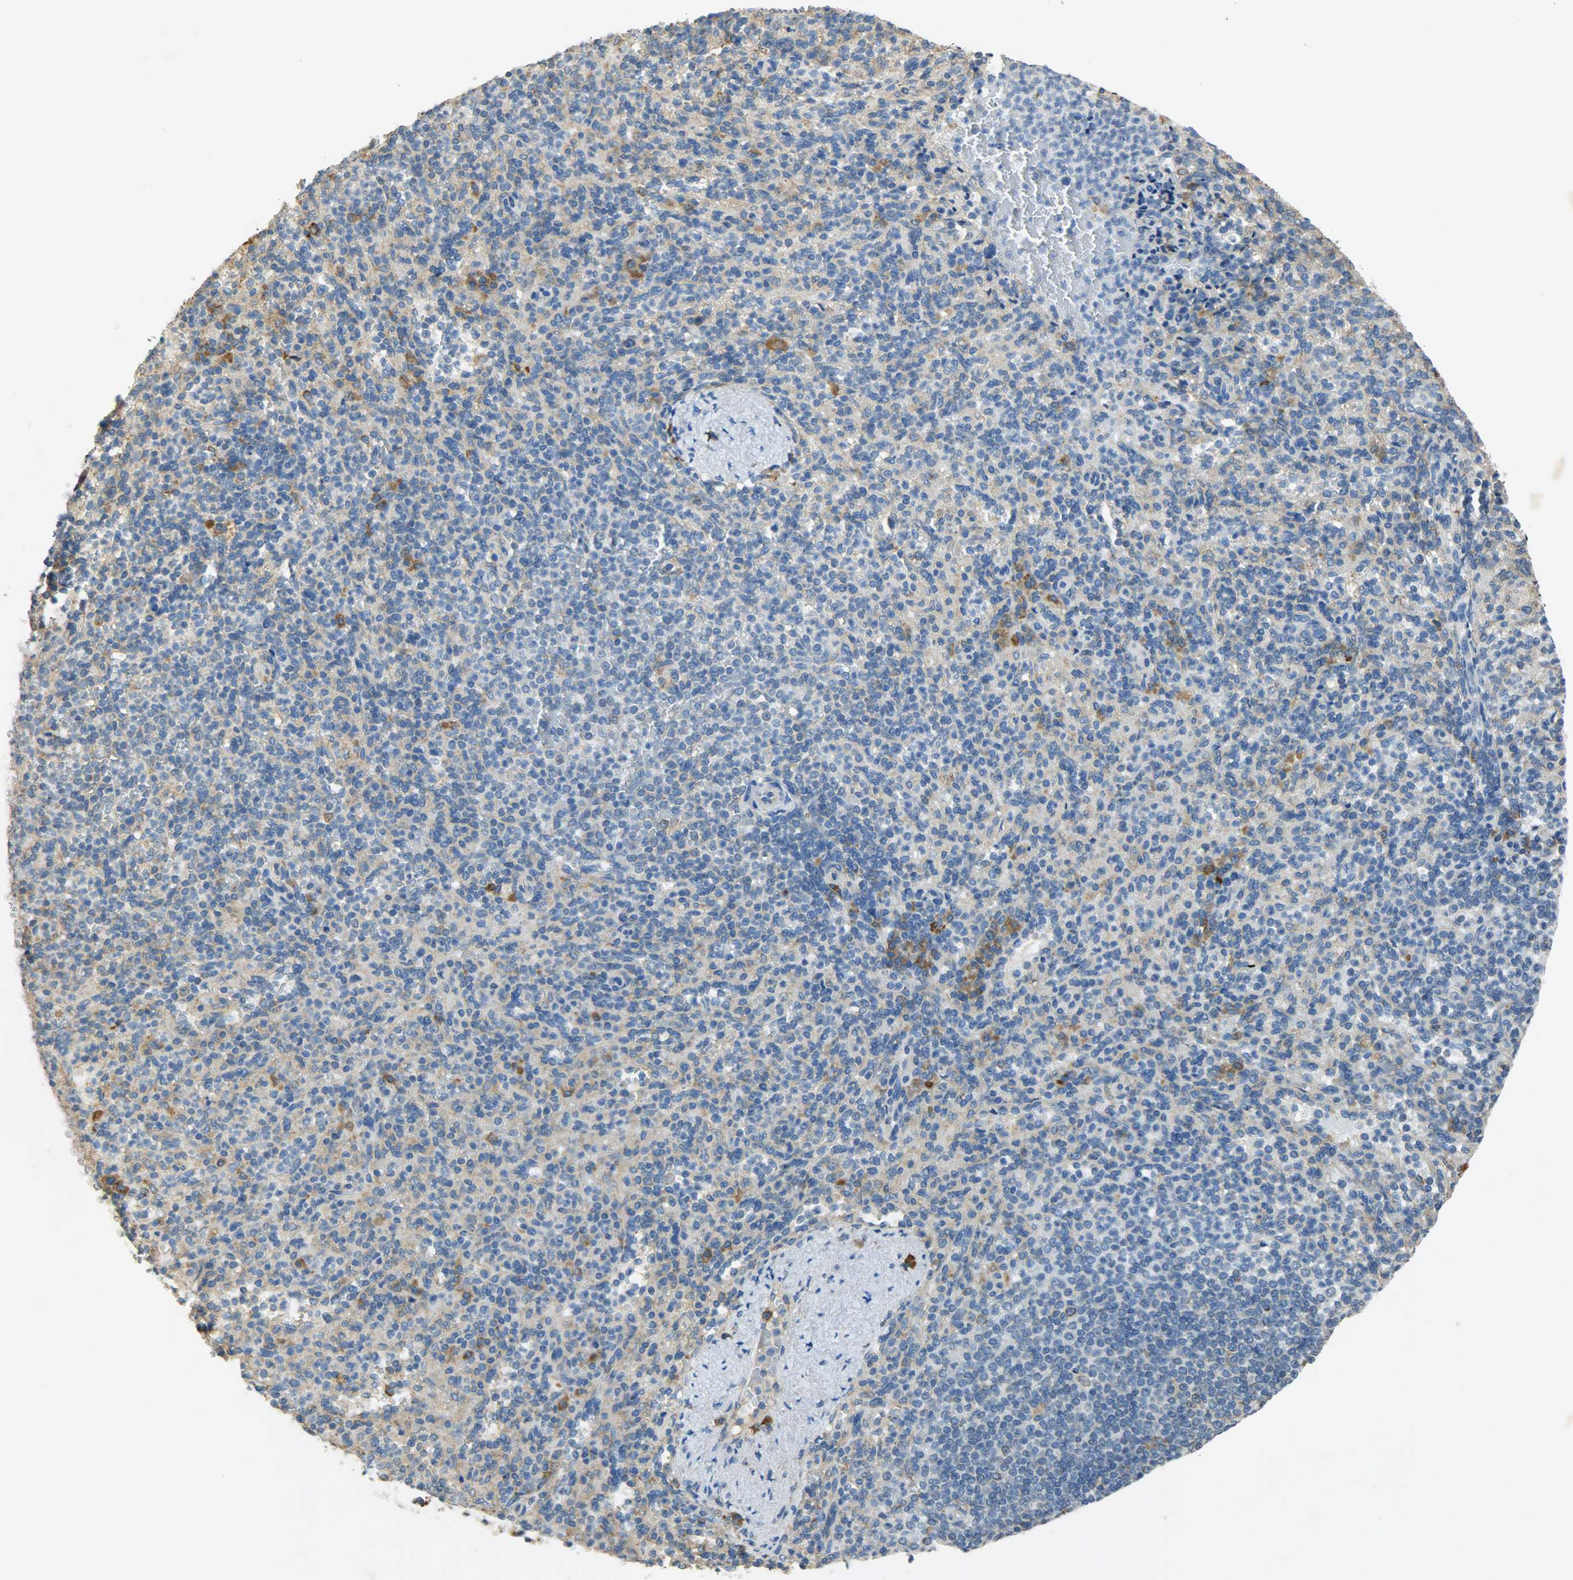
{"staining": {"intensity": "weak", "quantity": "25%-75%", "location": "cytoplasmic/membranous"}, "tissue": "spleen", "cell_type": "Cells in red pulp", "image_type": "normal", "snomed": [{"axis": "morphology", "description": "Normal tissue, NOS"}, {"axis": "topography", "description": "Spleen"}], "caption": "Immunohistochemistry (DAB) staining of normal spleen demonstrates weak cytoplasmic/membranous protein expression in about 25%-75% of cells in red pulp.", "gene": "HSPA5", "patient": {"sex": "female", "age": 74}}